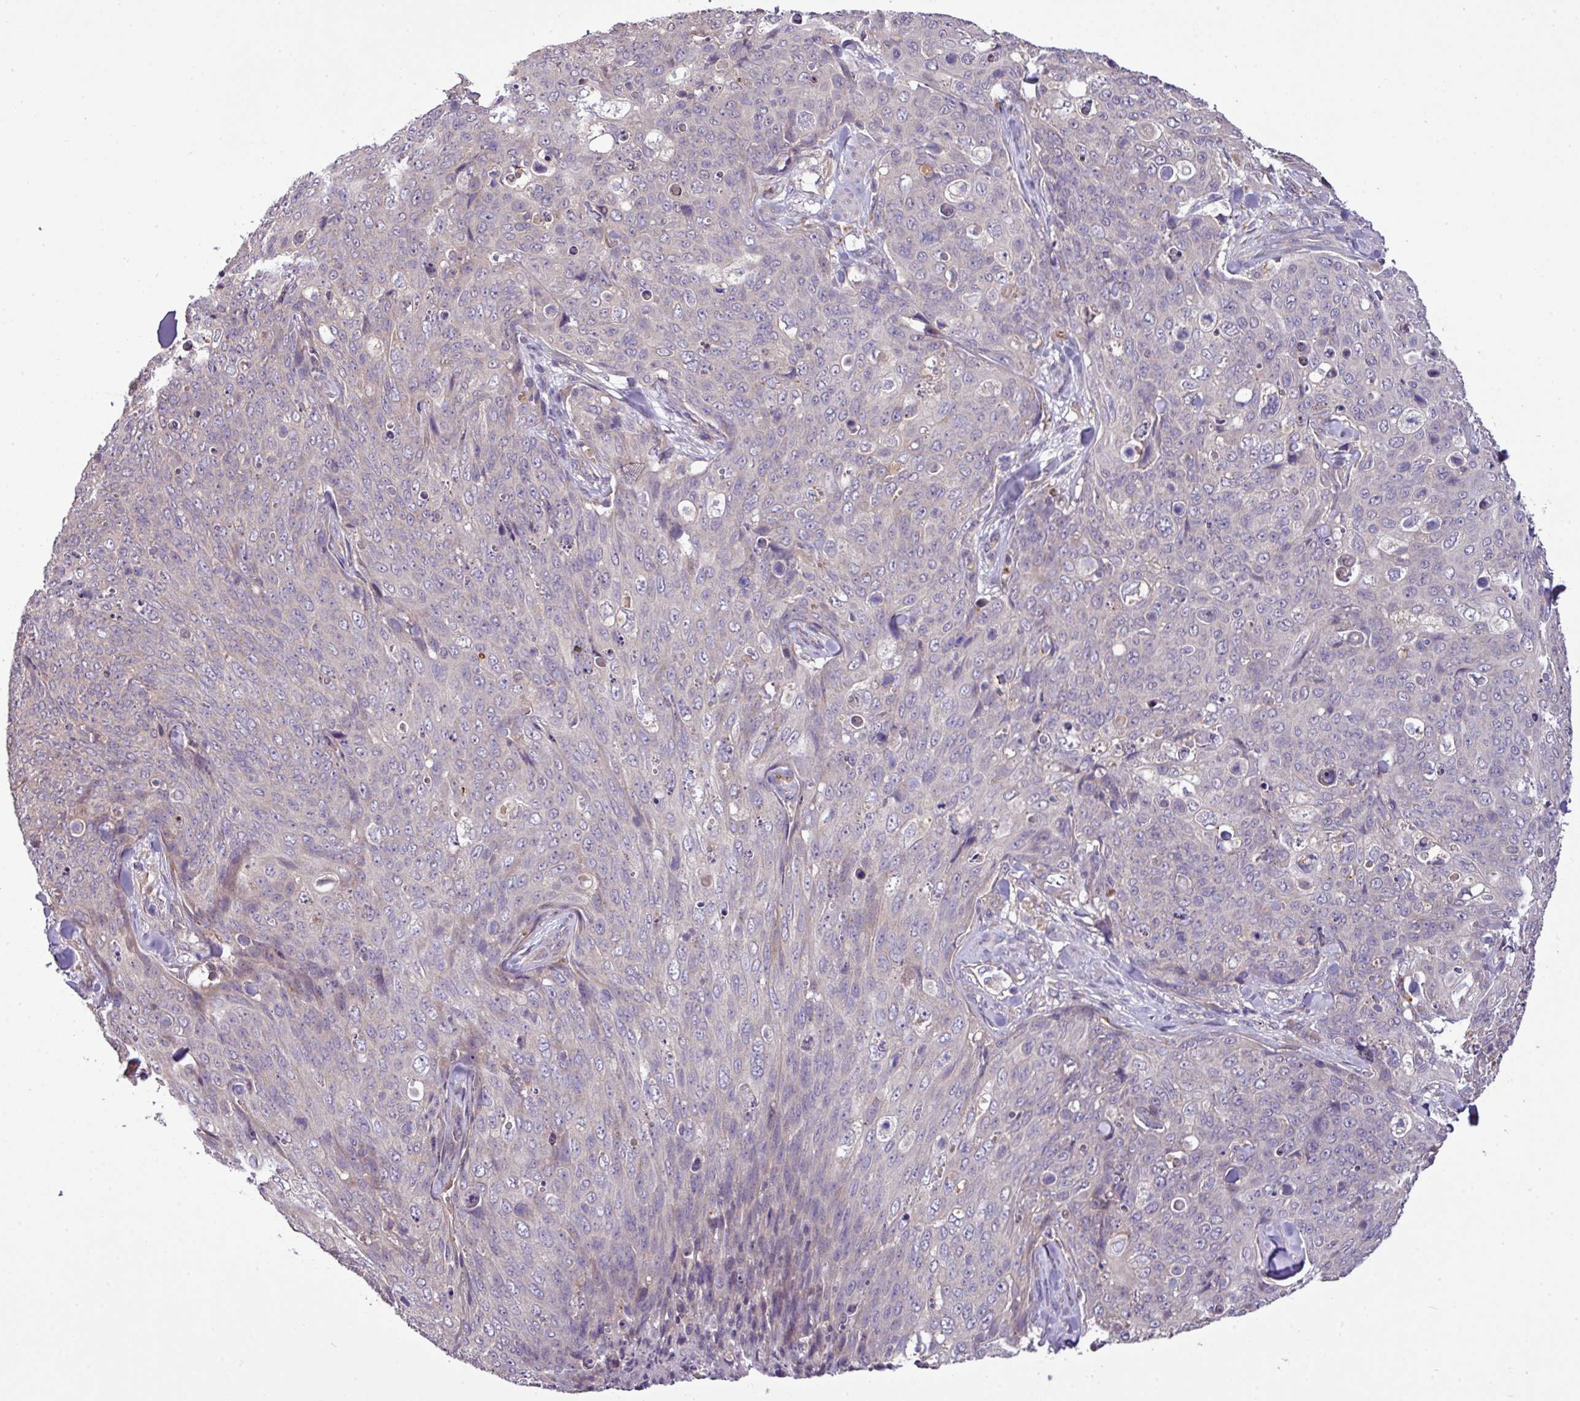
{"staining": {"intensity": "negative", "quantity": "none", "location": "none"}, "tissue": "skin cancer", "cell_type": "Tumor cells", "image_type": "cancer", "snomed": [{"axis": "morphology", "description": "Squamous cell carcinoma, NOS"}, {"axis": "topography", "description": "Skin"}, {"axis": "topography", "description": "Vulva"}], "caption": "Immunohistochemistry (IHC) photomicrograph of skin cancer (squamous cell carcinoma) stained for a protein (brown), which displays no positivity in tumor cells.", "gene": "XIAP", "patient": {"sex": "female", "age": 85}}